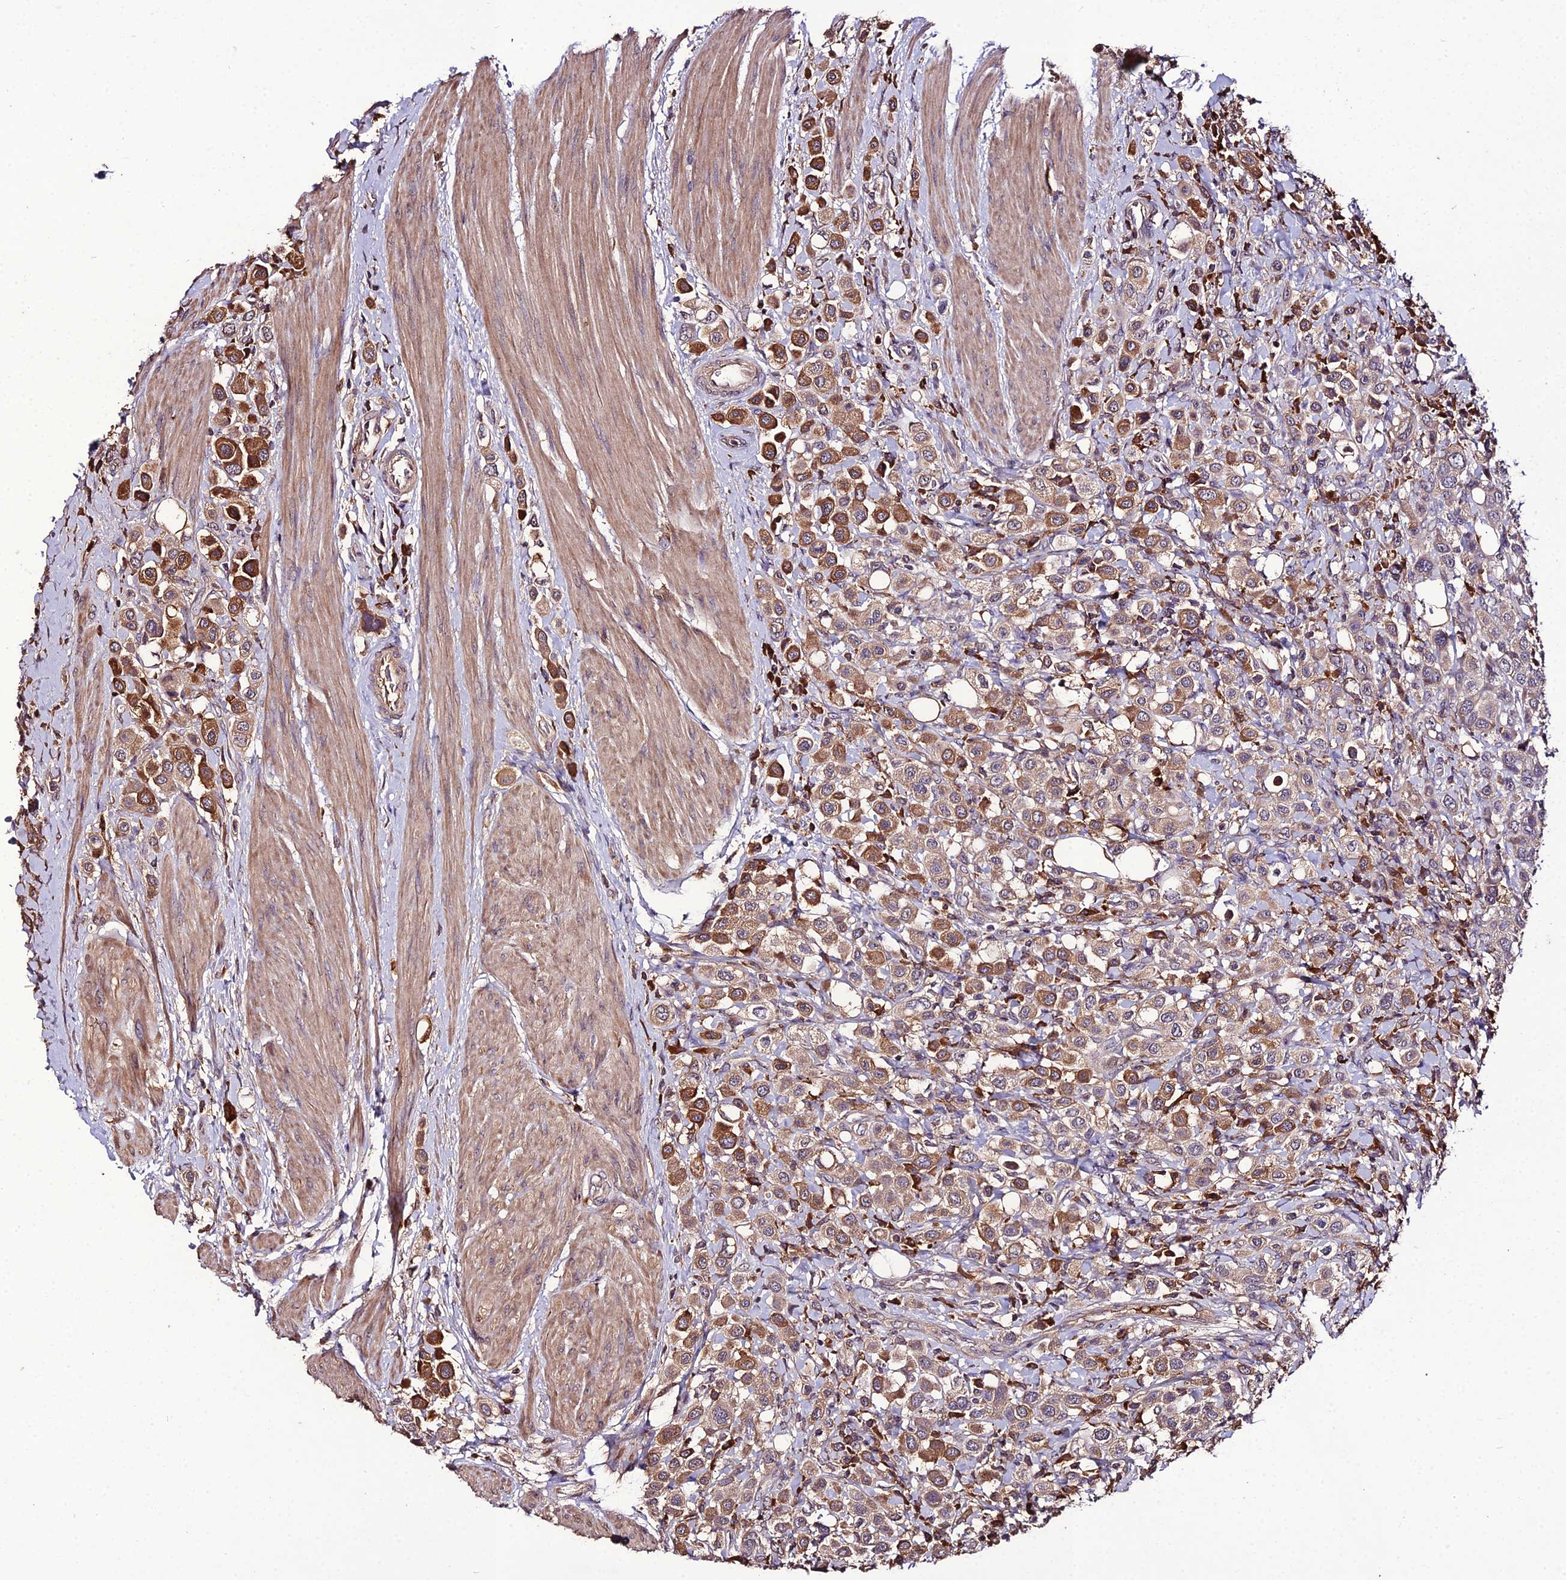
{"staining": {"intensity": "strong", "quantity": "<25%", "location": "cytoplasmic/membranous"}, "tissue": "urothelial cancer", "cell_type": "Tumor cells", "image_type": "cancer", "snomed": [{"axis": "morphology", "description": "Urothelial carcinoma, High grade"}, {"axis": "topography", "description": "Urinary bladder"}], "caption": "This is an image of immunohistochemistry (IHC) staining of urothelial cancer, which shows strong positivity in the cytoplasmic/membranous of tumor cells.", "gene": "KCTD16", "patient": {"sex": "male", "age": 50}}